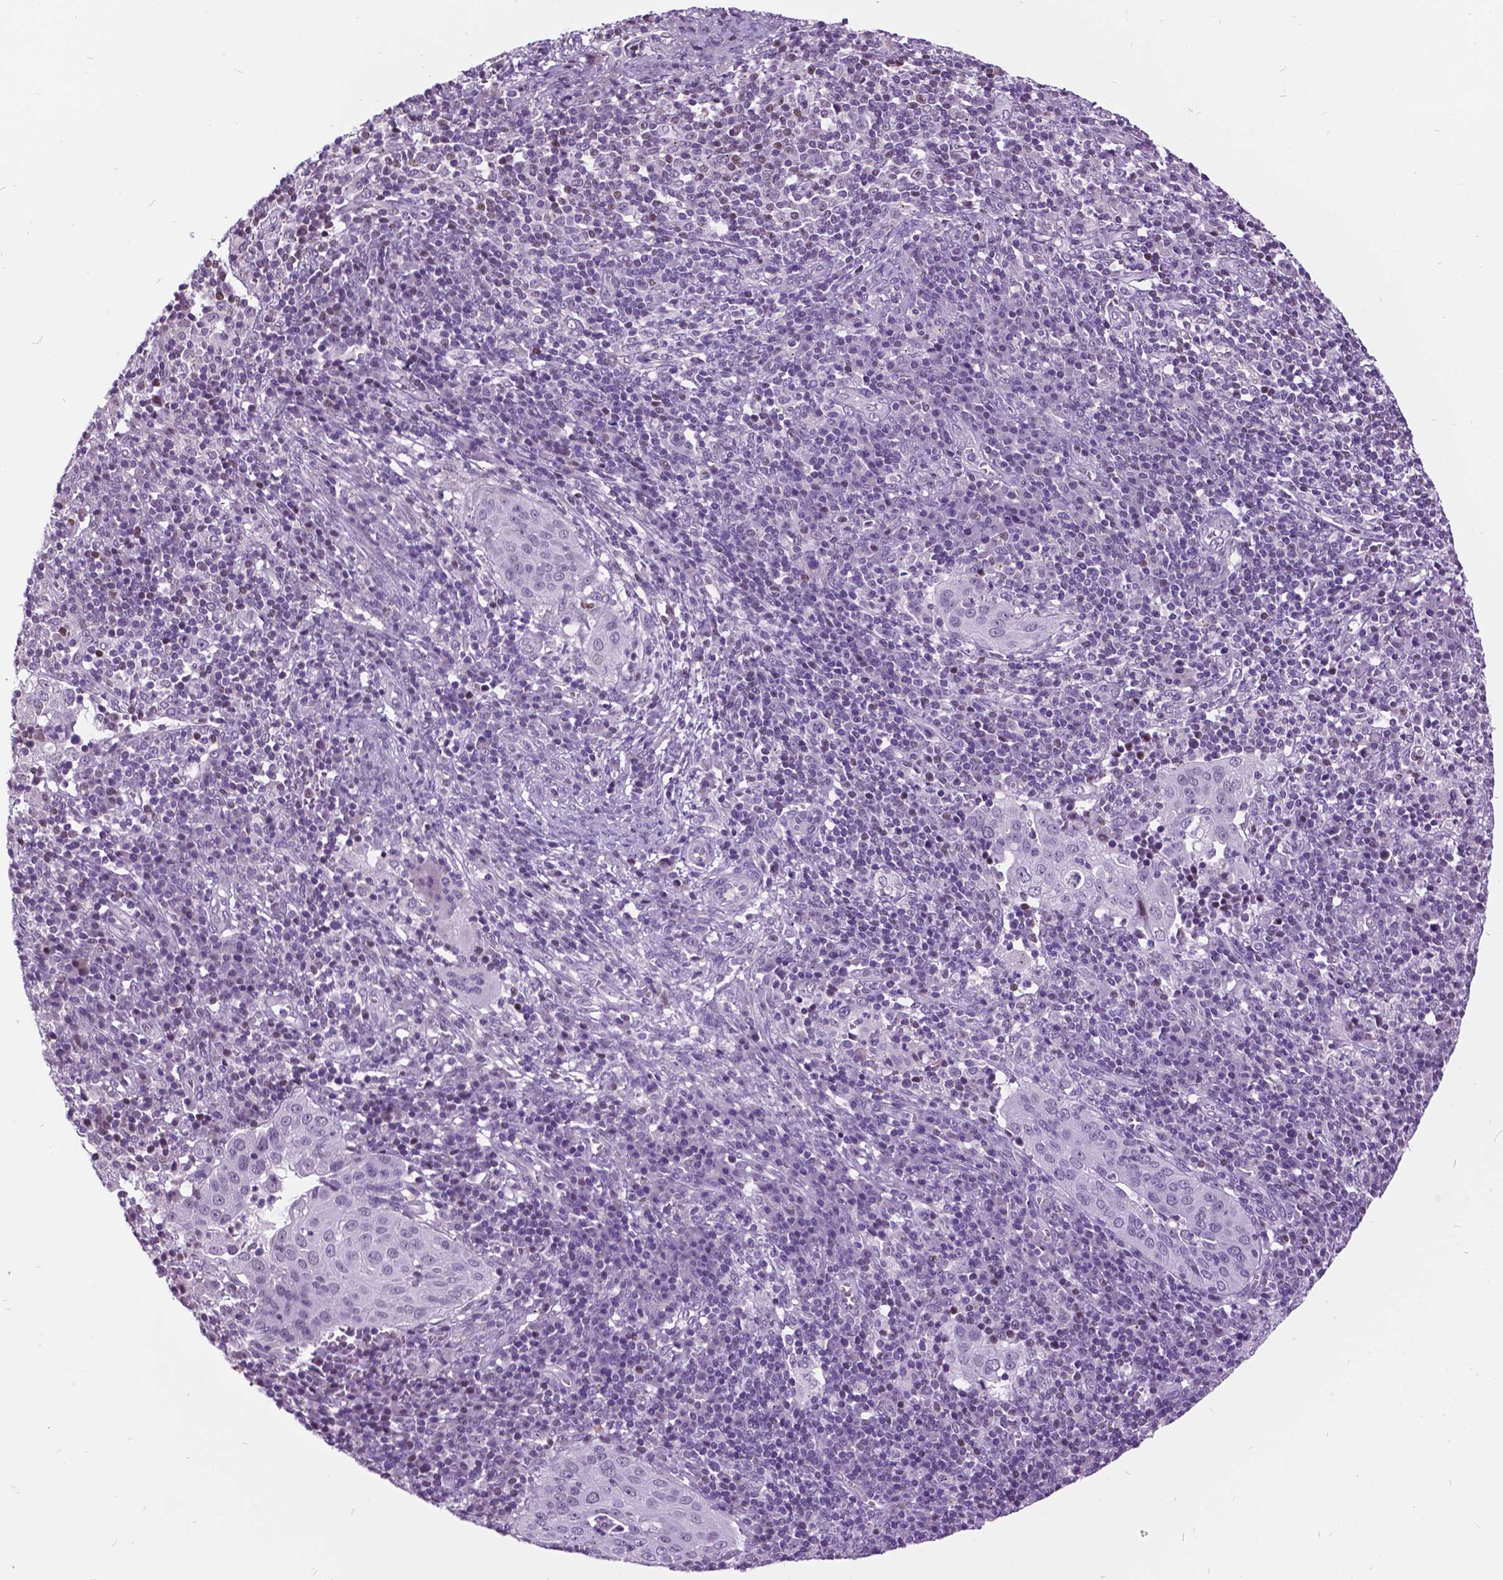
{"staining": {"intensity": "negative", "quantity": "none", "location": "none"}, "tissue": "cervical cancer", "cell_type": "Tumor cells", "image_type": "cancer", "snomed": [{"axis": "morphology", "description": "Squamous cell carcinoma, NOS"}, {"axis": "topography", "description": "Cervix"}], "caption": "A high-resolution histopathology image shows immunohistochemistry staining of cervical cancer (squamous cell carcinoma), which demonstrates no significant staining in tumor cells.", "gene": "DPF3", "patient": {"sex": "female", "age": 39}}